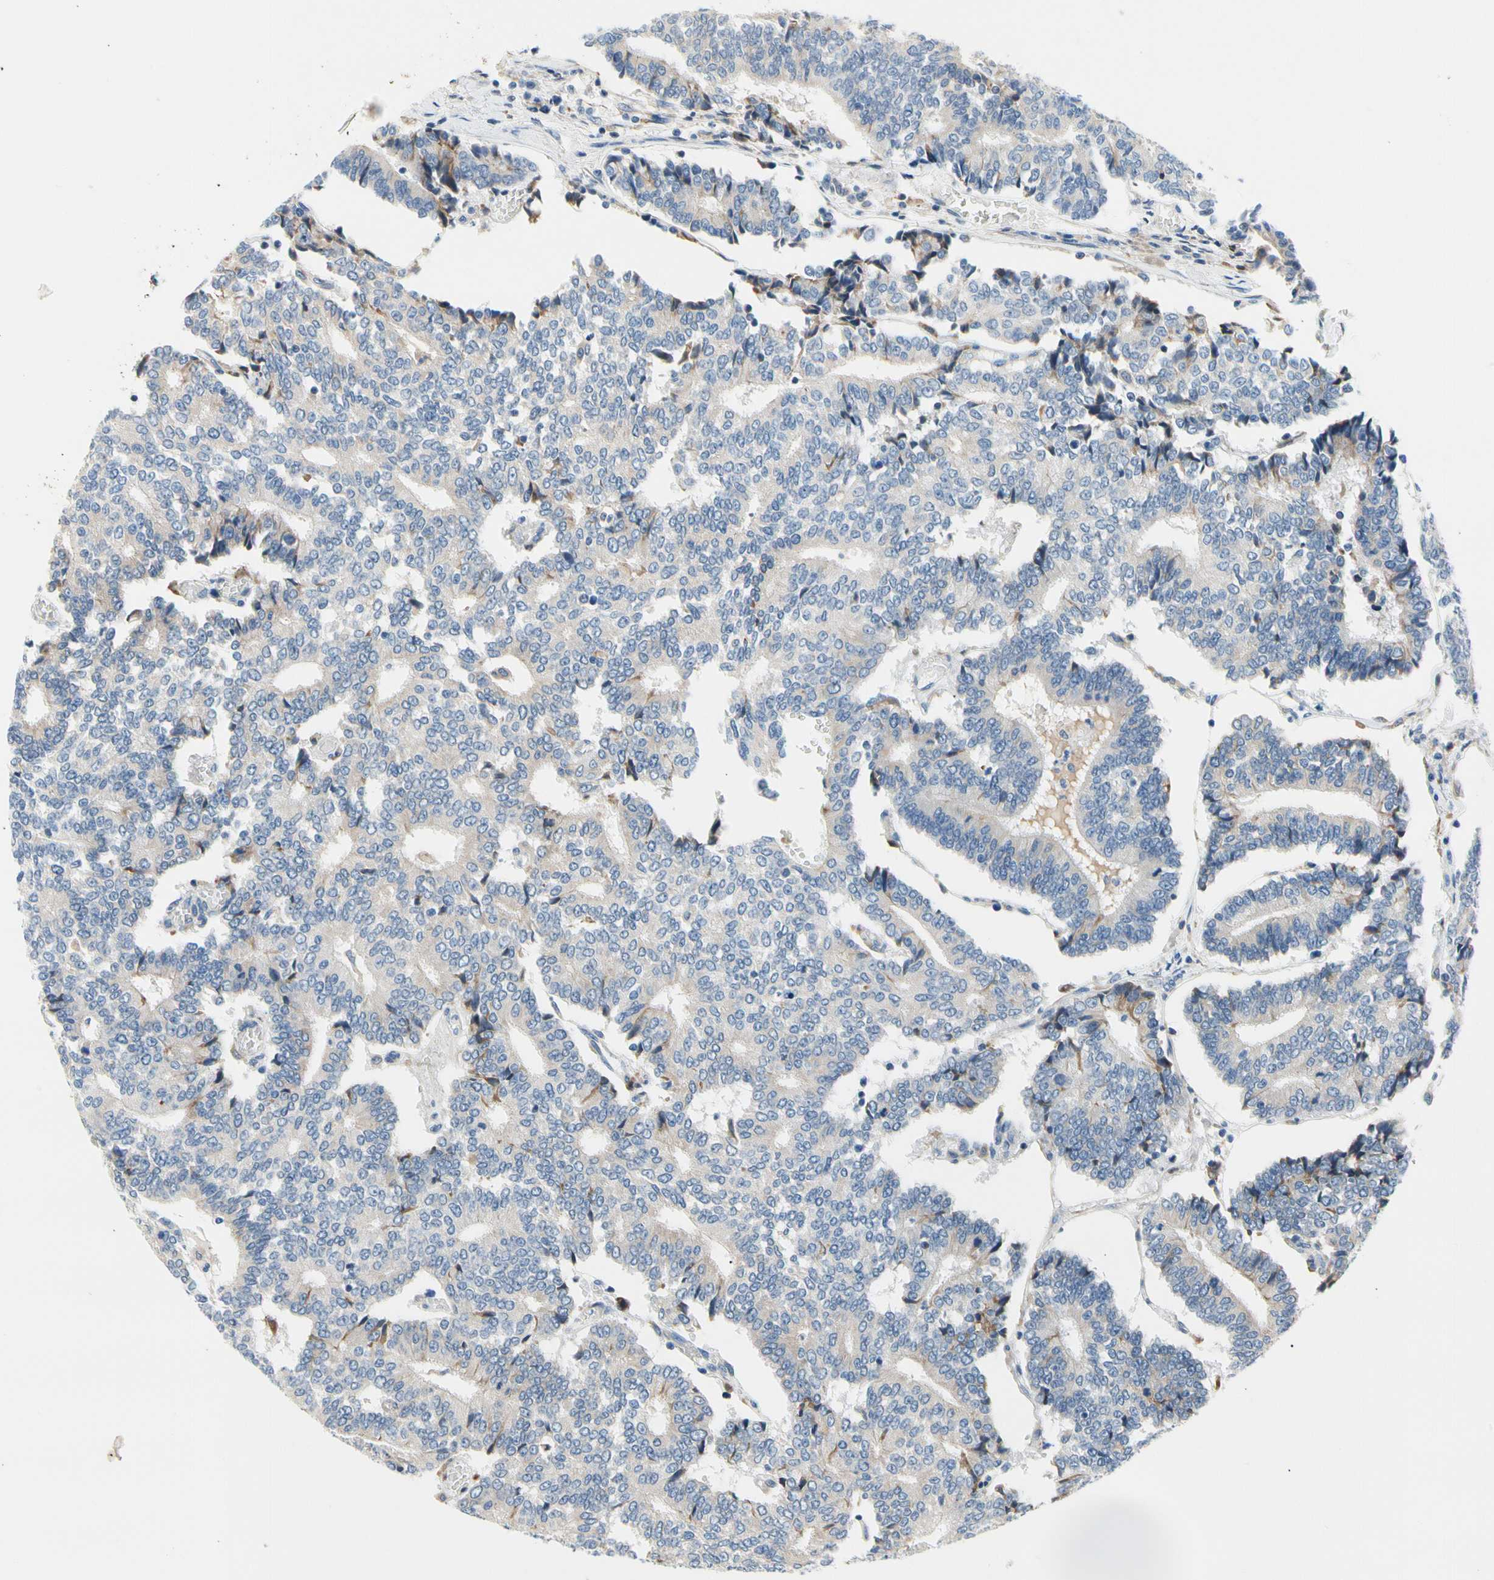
{"staining": {"intensity": "weak", "quantity": "<25%", "location": "cytoplasmic/membranous"}, "tissue": "prostate cancer", "cell_type": "Tumor cells", "image_type": "cancer", "snomed": [{"axis": "morphology", "description": "Adenocarcinoma, High grade"}, {"axis": "topography", "description": "Prostate"}], "caption": "This is an immunohistochemistry image of prostate high-grade adenocarcinoma. There is no positivity in tumor cells.", "gene": "STXBP1", "patient": {"sex": "male", "age": 55}}